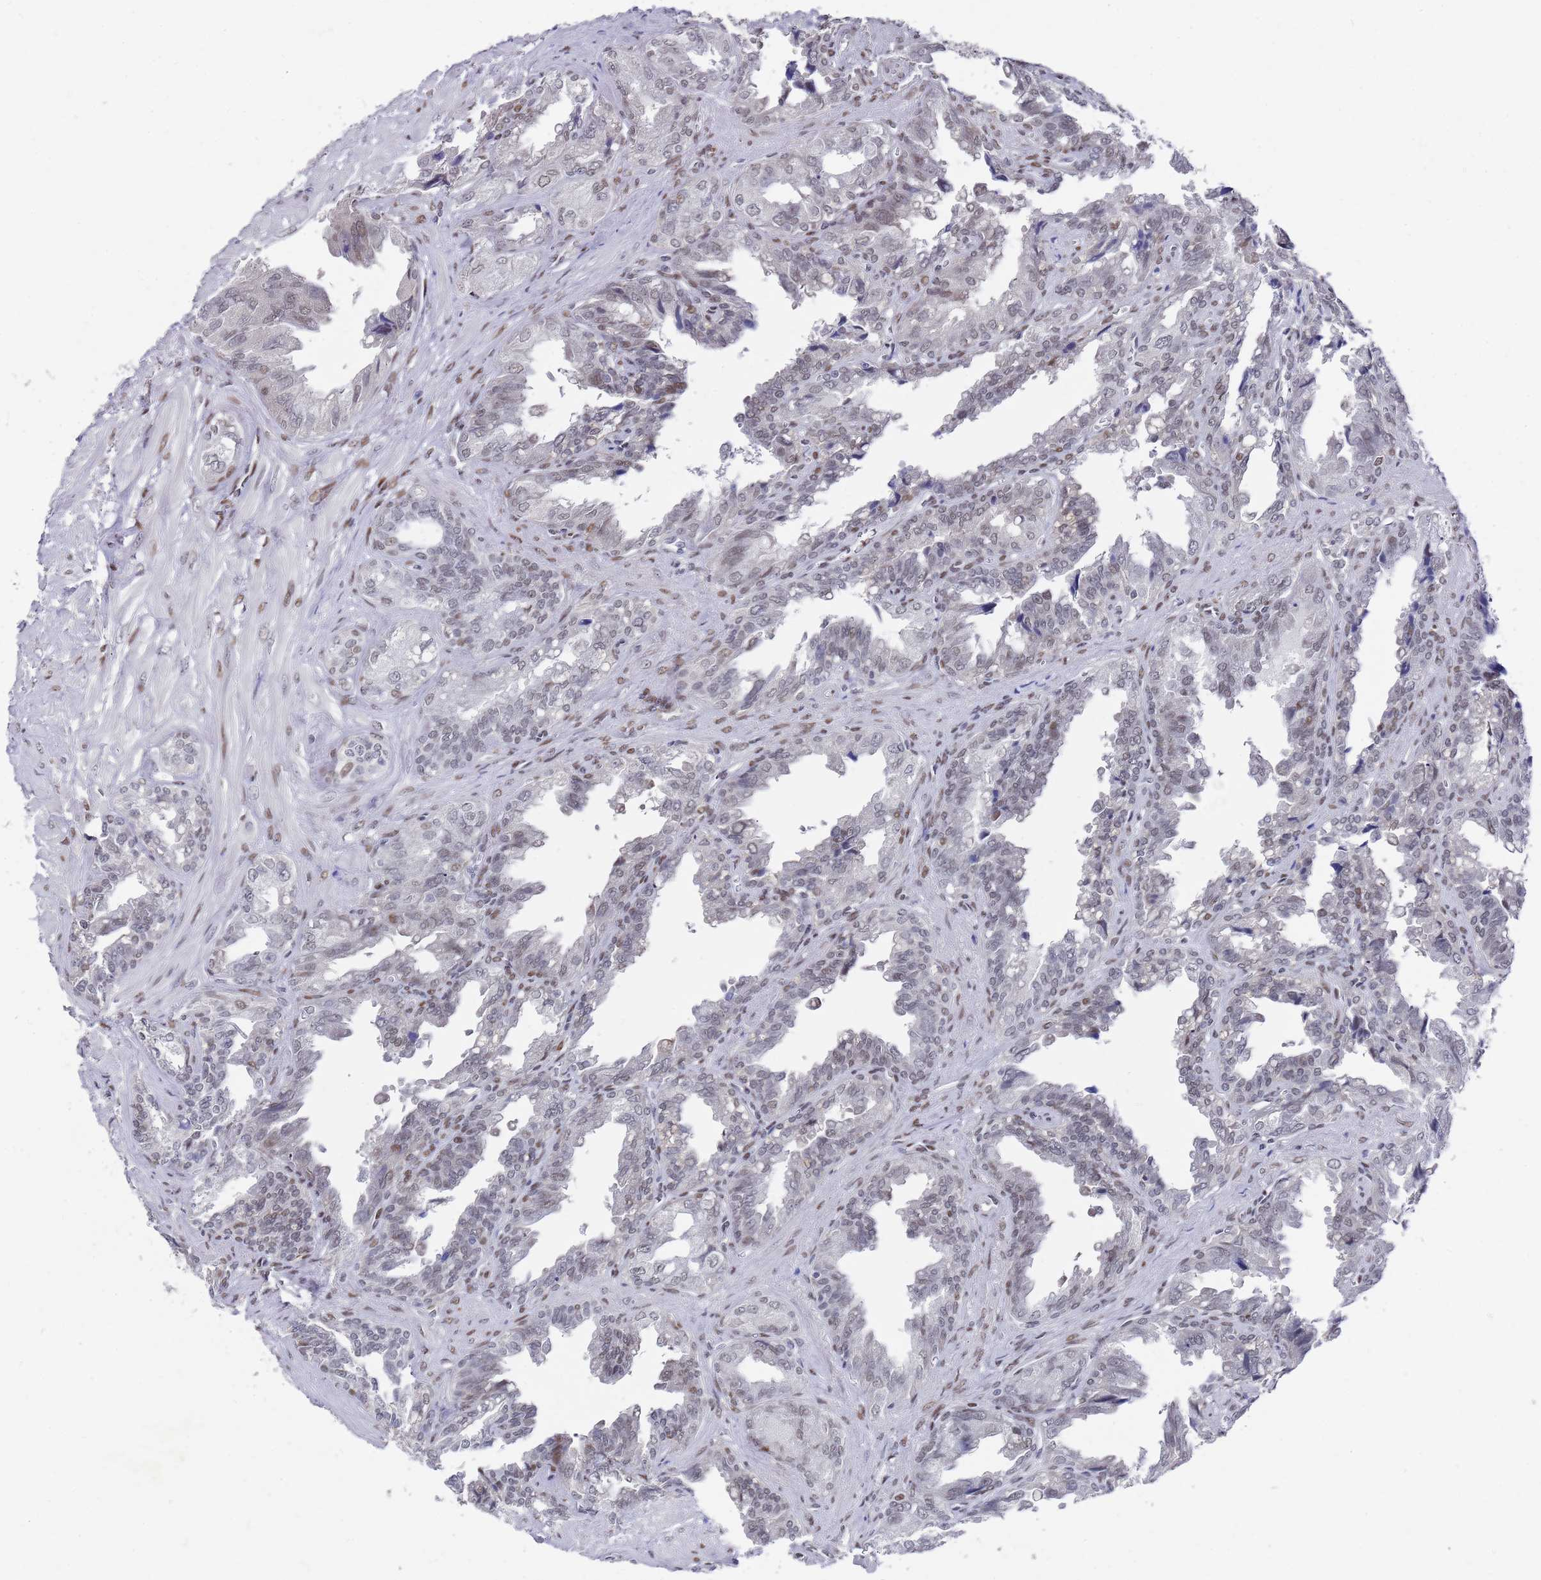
{"staining": {"intensity": "moderate", "quantity": "25%-75%", "location": "nuclear"}, "tissue": "seminal vesicle", "cell_type": "Glandular cells", "image_type": "normal", "snomed": [{"axis": "morphology", "description": "Normal tissue, NOS"}, {"axis": "topography", "description": "Seminal veicle"}], "caption": "This histopathology image displays IHC staining of unremarkable seminal vesicle, with medium moderate nuclear expression in about 25%-75% of glandular cells.", "gene": "COPS6", "patient": {"sex": "male", "age": 67}}